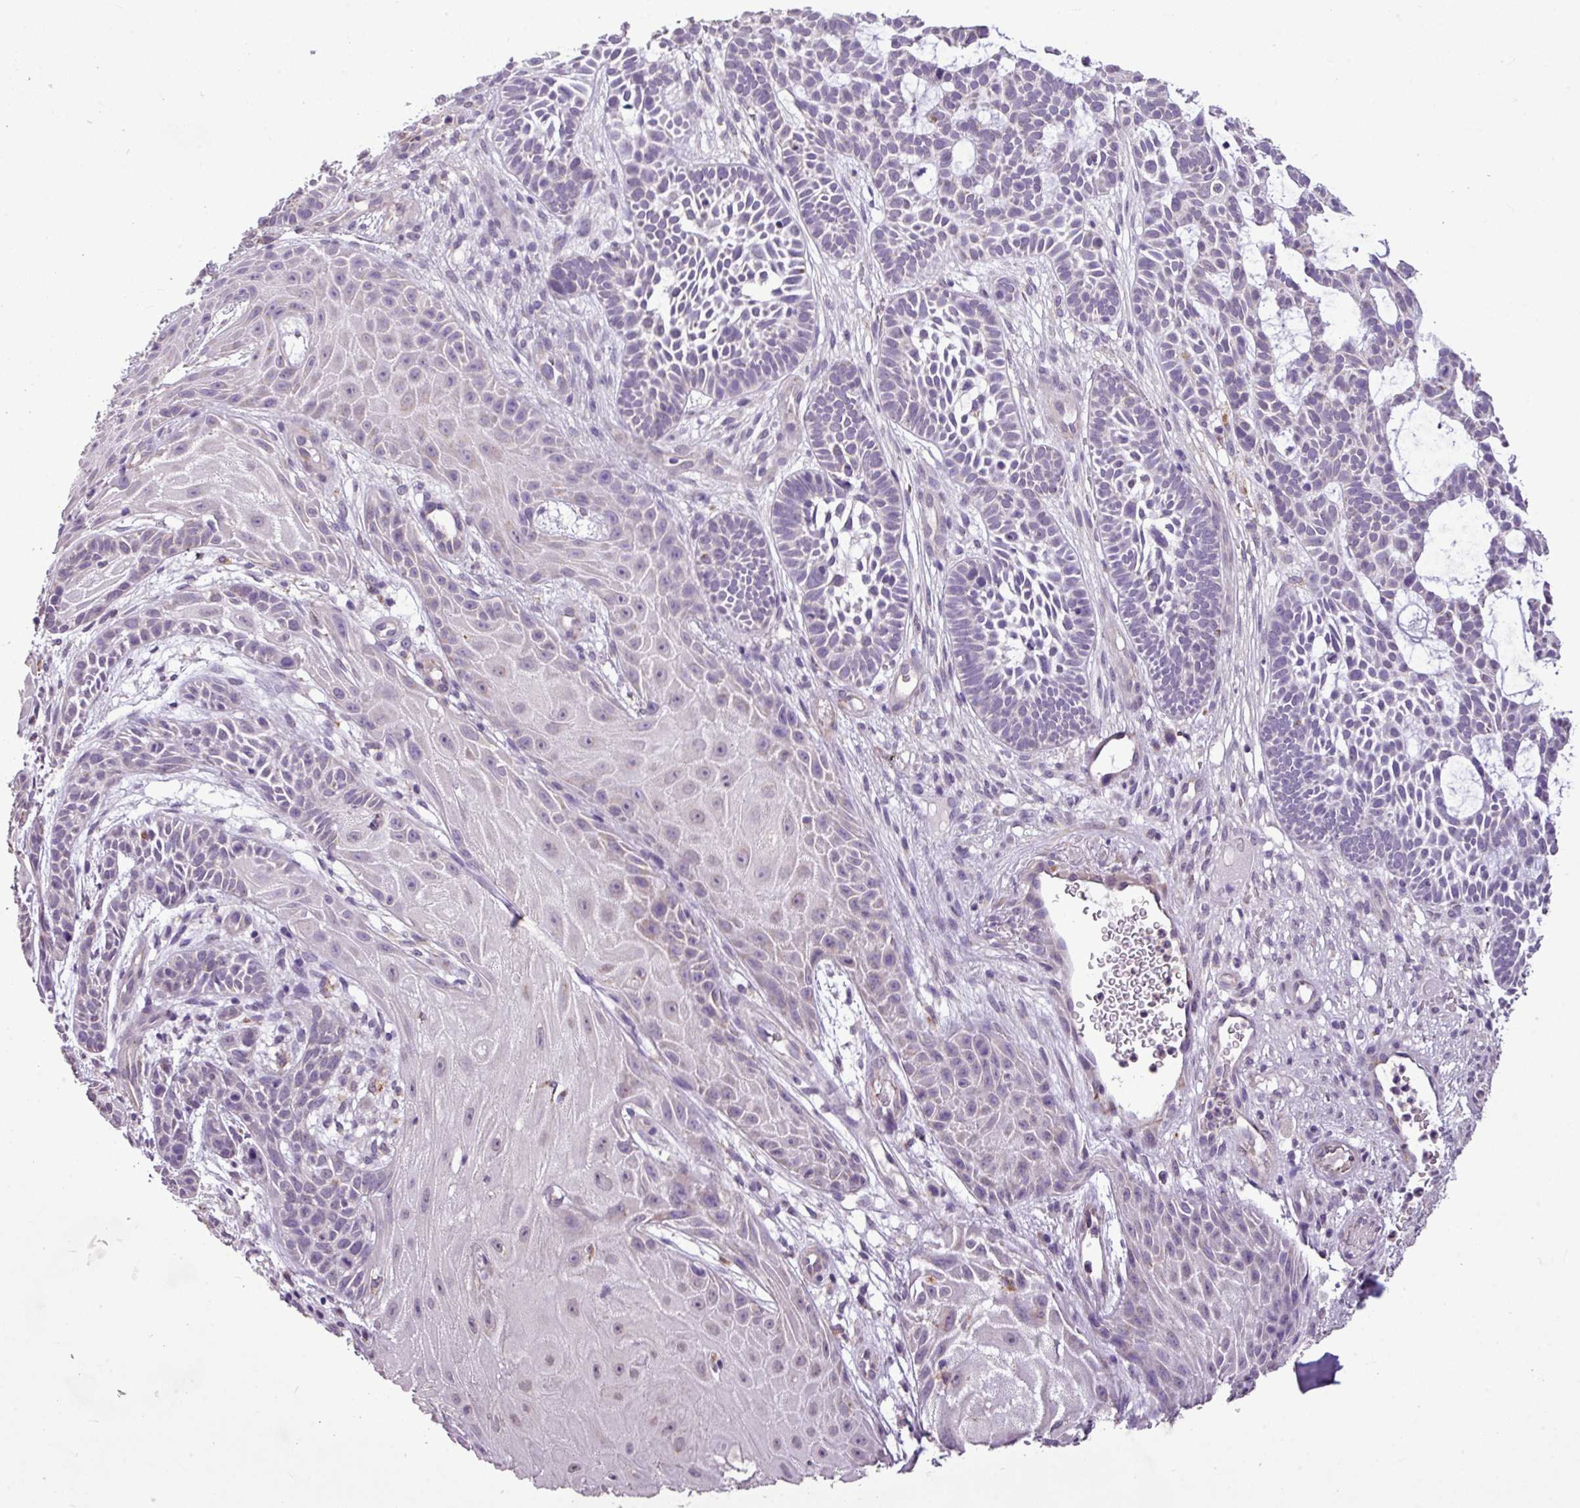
{"staining": {"intensity": "negative", "quantity": "none", "location": "none"}, "tissue": "skin cancer", "cell_type": "Tumor cells", "image_type": "cancer", "snomed": [{"axis": "morphology", "description": "Basal cell carcinoma"}, {"axis": "topography", "description": "Skin"}], "caption": "DAB immunohistochemical staining of human basal cell carcinoma (skin) demonstrates no significant staining in tumor cells.", "gene": "ALDH2", "patient": {"sex": "male", "age": 89}}